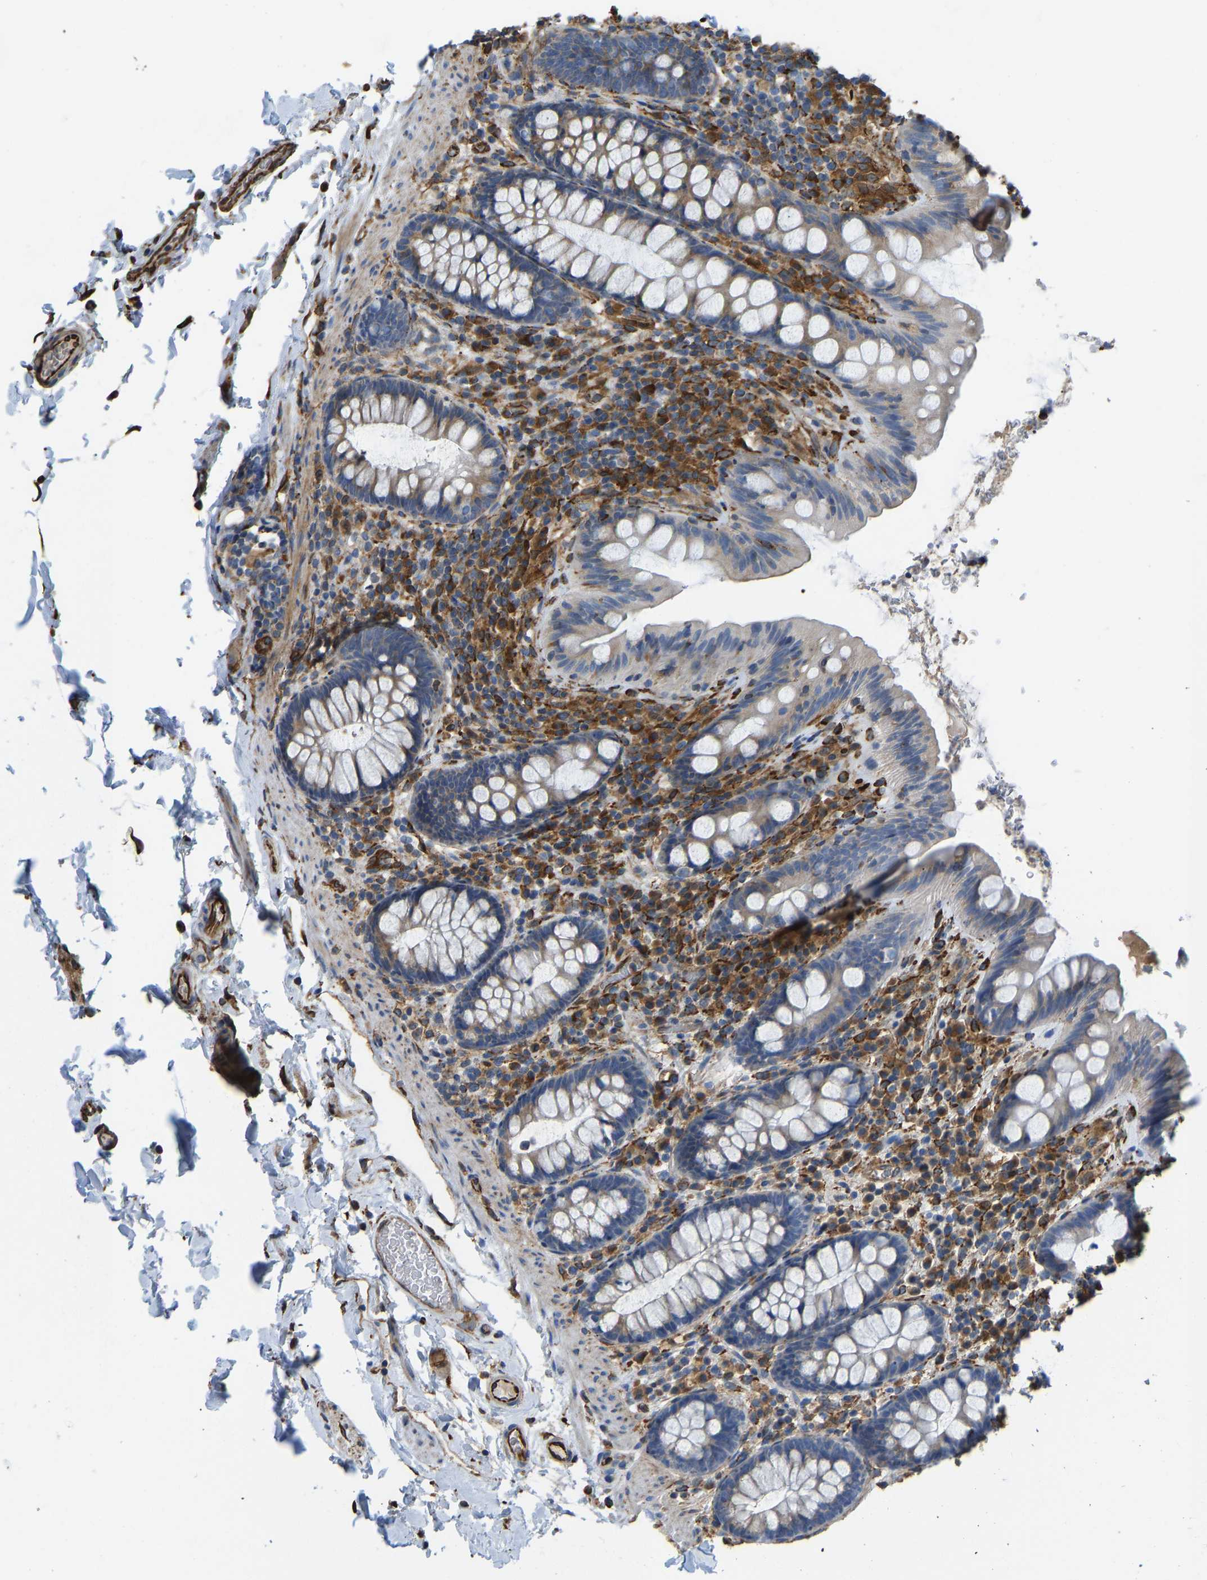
{"staining": {"intensity": "strong", "quantity": ">75%", "location": "cytoplasmic/membranous"}, "tissue": "colon", "cell_type": "Endothelial cells", "image_type": "normal", "snomed": [{"axis": "morphology", "description": "Normal tissue, NOS"}, {"axis": "topography", "description": "Colon"}], "caption": "Endothelial cells display strong cytoplasmic/membranous positivity in approximately >75% of cells in unremarkable colon.", "gene": "BEX3", "patient": {"sex": "female", "age": 80}}